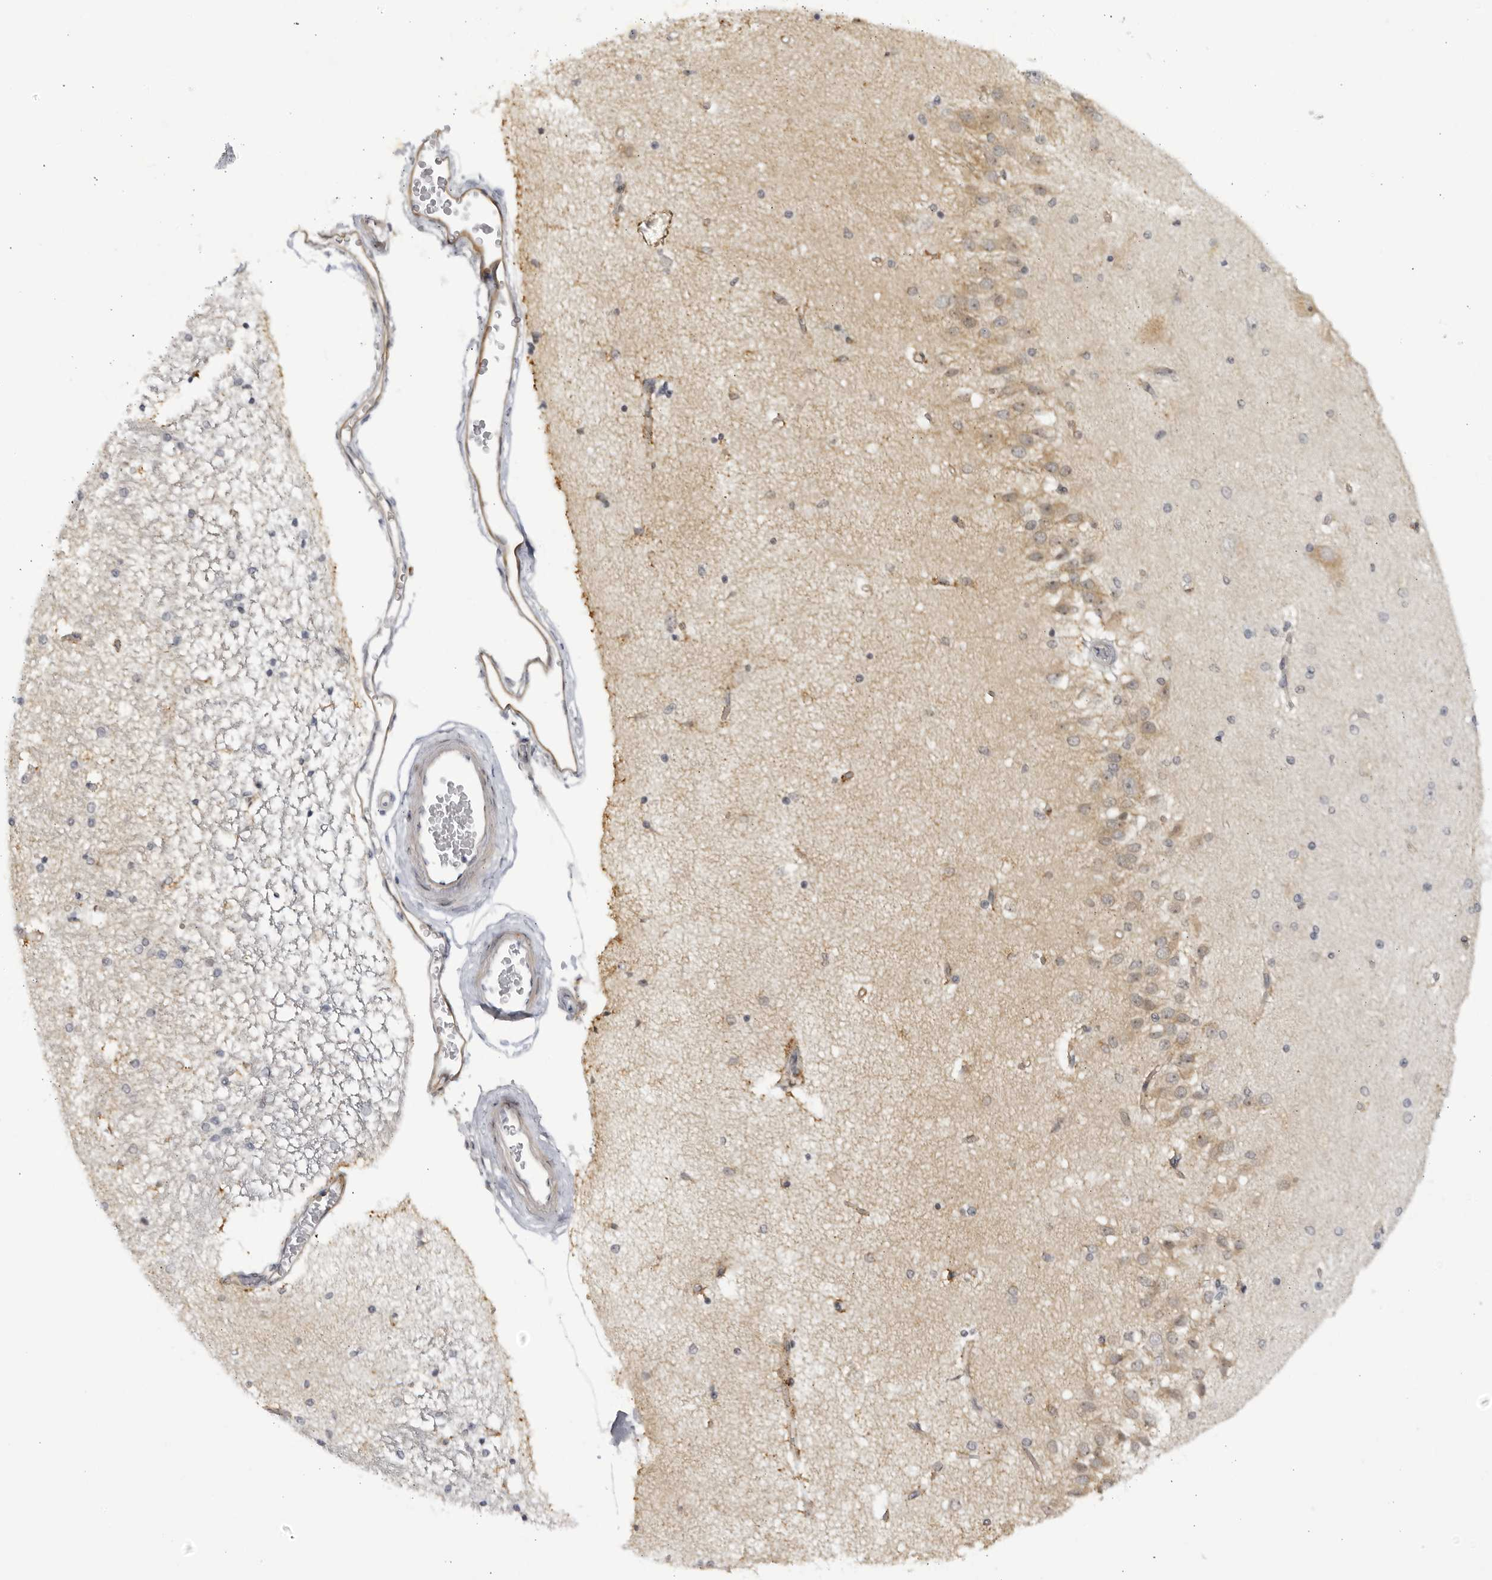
{"staining": {"intensity": "negative", "quantity": "none", "location": "none"}, "tissue": "hippocampus", "cell_type": "Glial cells", "image_type": "normal", "snomed": [{"axis": "morphology", "description": "Normal tissue, NOS"}, {"axis": "topography", "description": "Hippocampus"}], "caption": "This is a photomicrograph of immunohistochemistry (IHC) staining of normal hippocampus, which shows no expression in glial cells.", "gene": "CNBD1", "patient": {"sex": "female", "age": 54}}